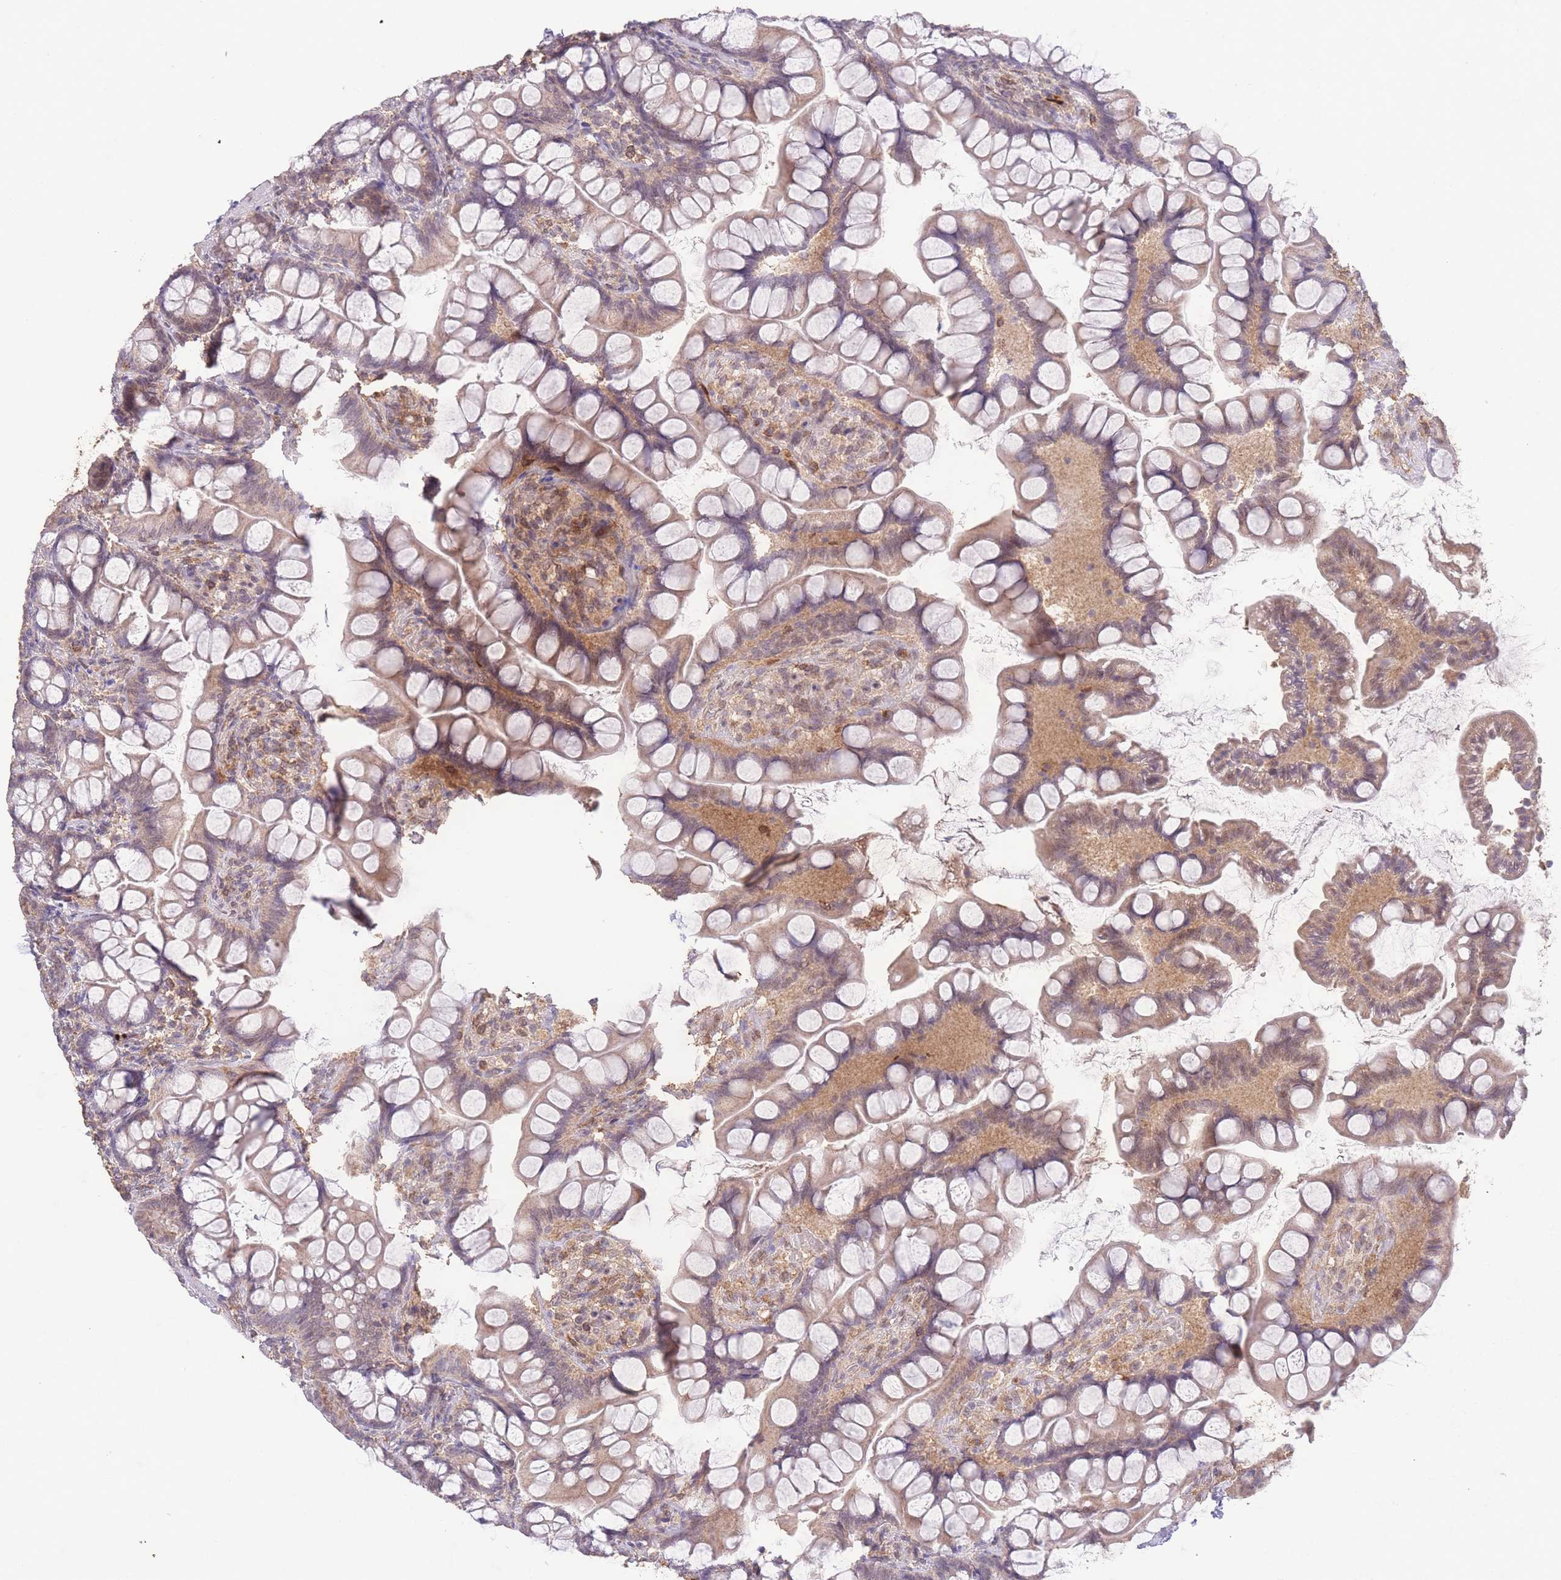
{"staining": {"intensity": "moderate", "quantity": ">75%", "location": "cytoplasmic/membranous"}, "tissue": "small intestine", "cell_type": "Glandular cells", "image_type": "normal", "snomed": [{"axis": "morphology", "description": "Normal tissue, NOS"}, {"axis": "topography", "description": "Small intestine"}], "caption": "High-power microscopy captured an IHC photomicrograph of benign small intestine, revealing moderate cytoplasmic/membranous staining in about >75% of glandular cells. (brown staining indicates protein expression, while blue staining denotes nuclei).", "gene": "RNF144B", "patient": {"sex": "male", "age": 70}}